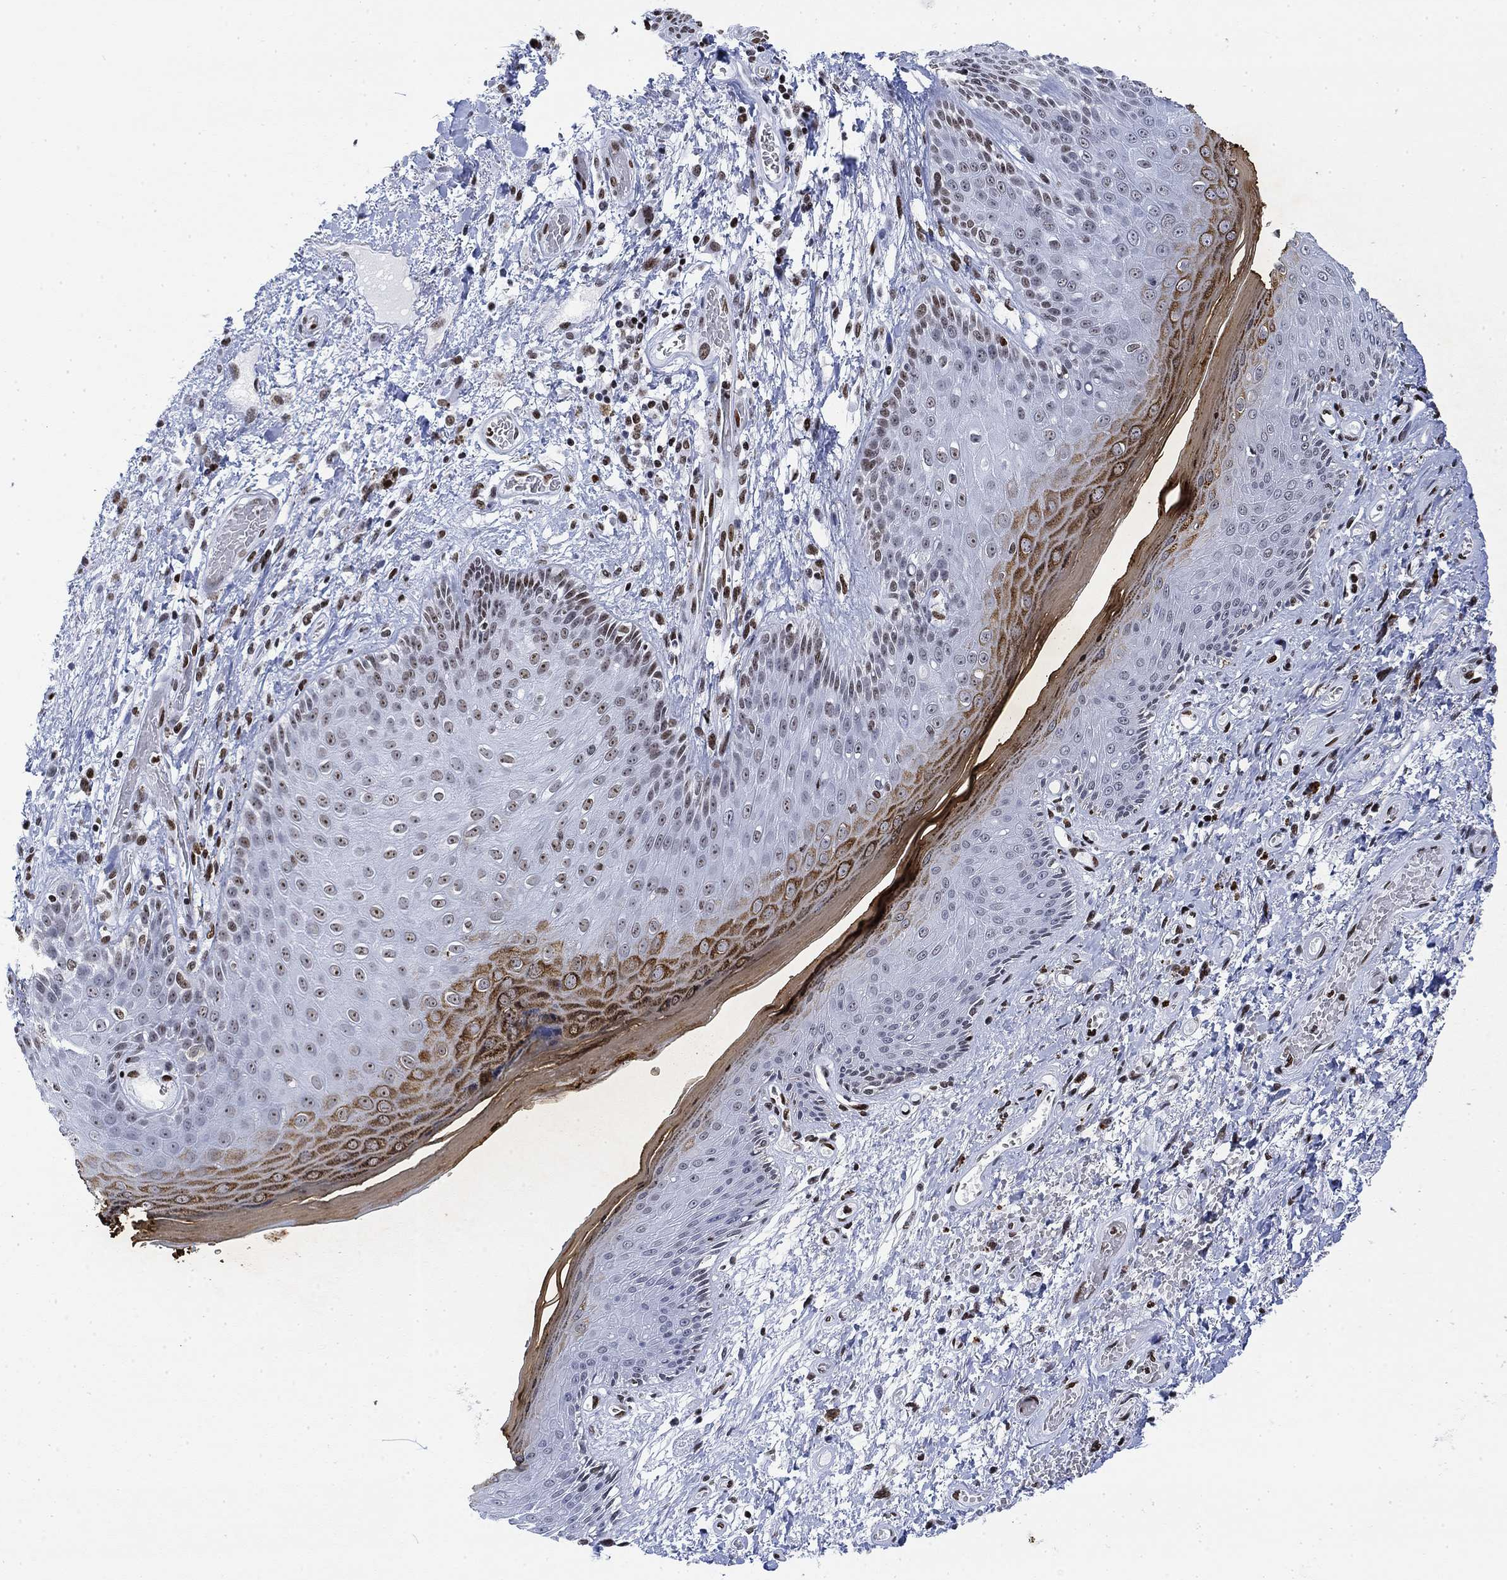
{"staining": {"intensity": "strong", "quantity": "<25%", "location": "cytoplasmic/membranous,nuclear"}, "tissue": "skin", "cell_type": "Epidermal cells", "image_type": "normal", "snomed": [{"axis": "morphology", "description": "Normal tissue, NOS"}, {"axis": "morphology", "description": "Adenocarcinoma, NOS"}, {"axis": "topography", "description": "Rectum"}, {"axis": "topography", "description": "Anal"}], "caption": "Protein staining by immunohistochemistry shows strong cytoplasmic/membranous,nuclear positivity in about <25% of epidermal cells in unremarkable skin.", "gene": "H1", "patient": {"sex": "female", "age": 68}}